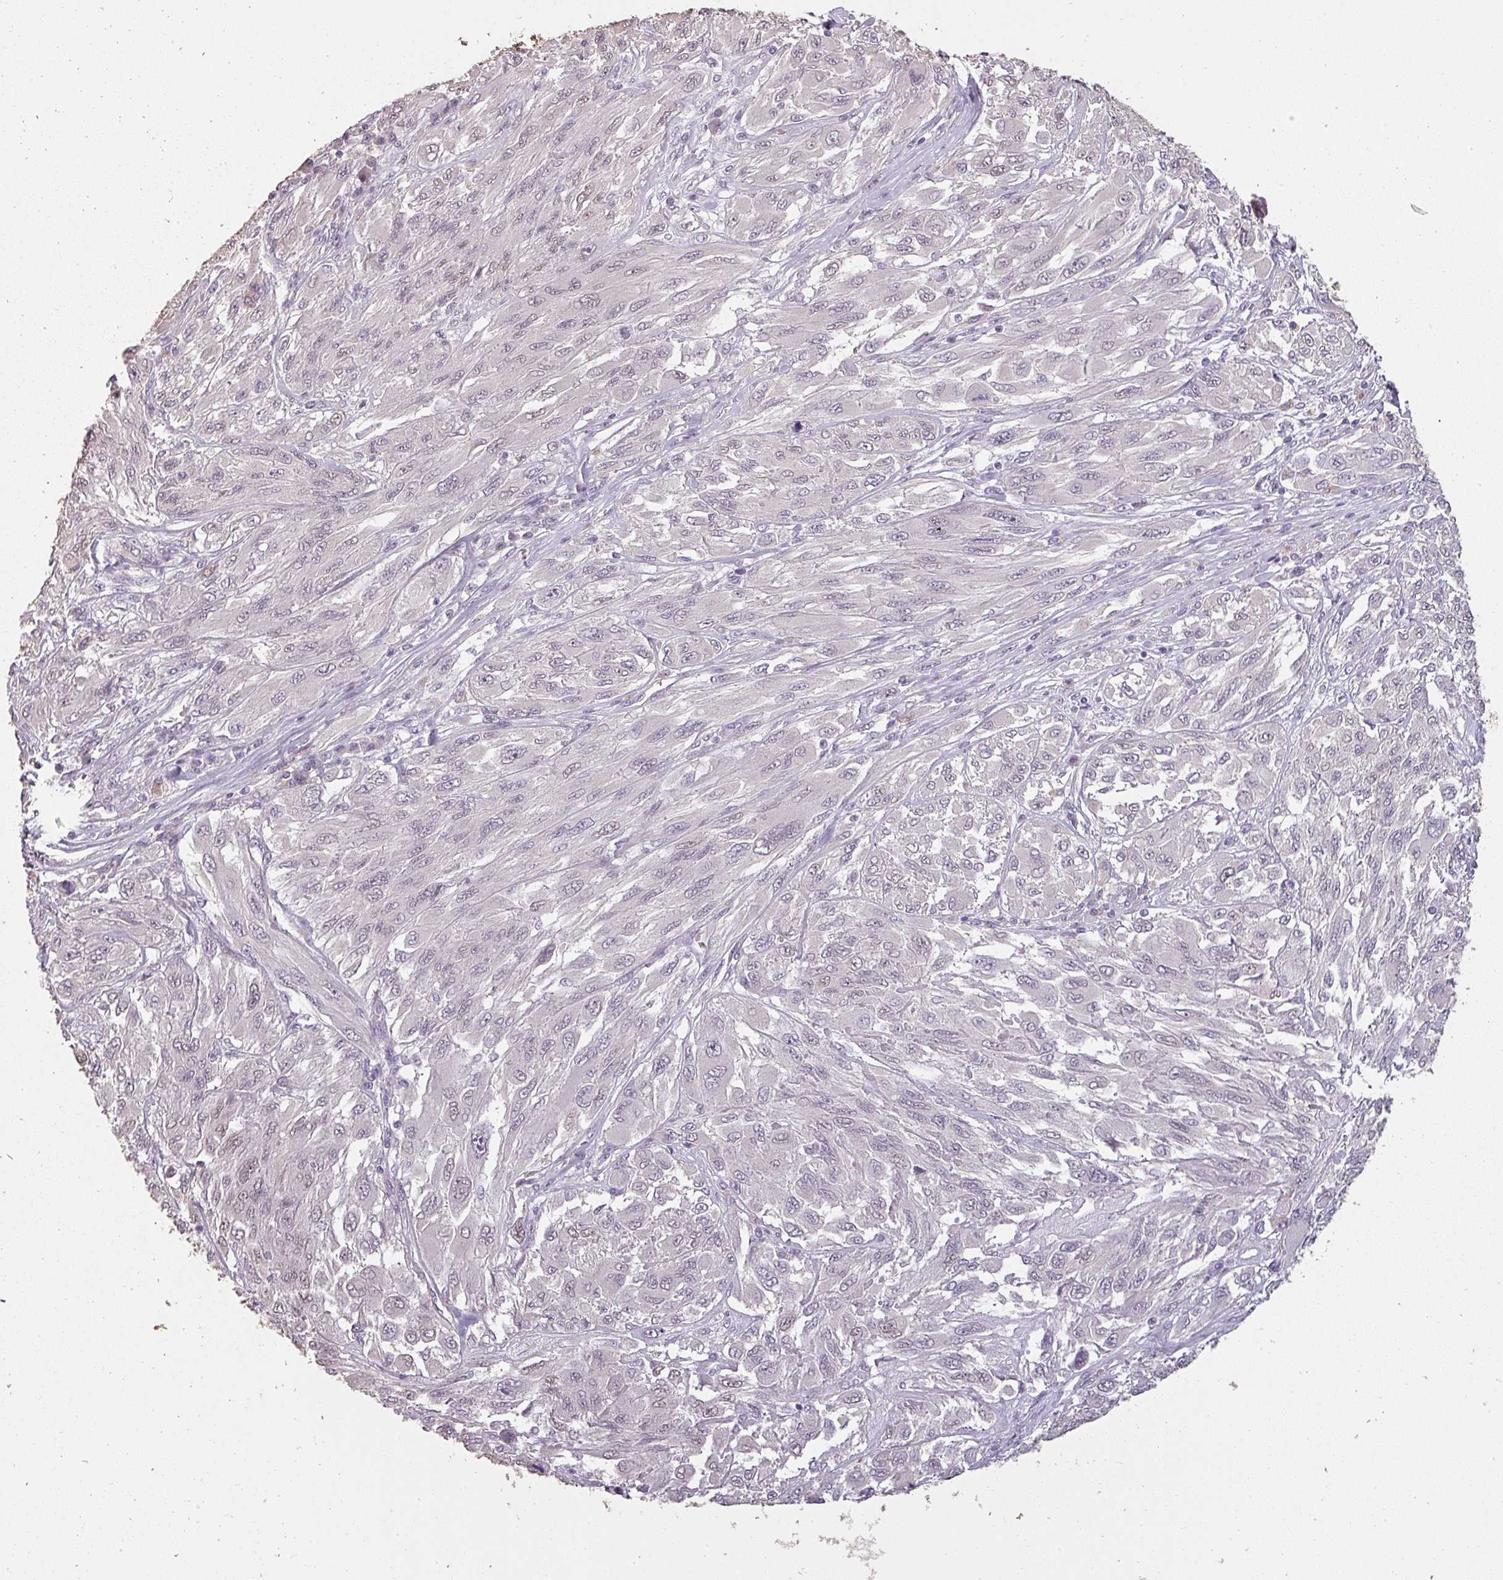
{"staining": {"intensity": "negative", "quantity": "none", "location": "none"}, "tissue": "melanoma", "cell_type": "Tumor cells", "image_type": "cancer", "snomed": [{"axis": "morphology", "description": "Malignant melanoma, NOS"}, {"axis": "topography", "description": "Skin"}], "caption": "High magnification brightfield microscopy of melanoma stained with DAB (3,3'-diaminobenzidine) (brown) and counterstained with hematoxylin (blue): tumor cells show no significant expression.", "gene": "LYPLA1", "patient": {"sex": "female", "age": 91}}